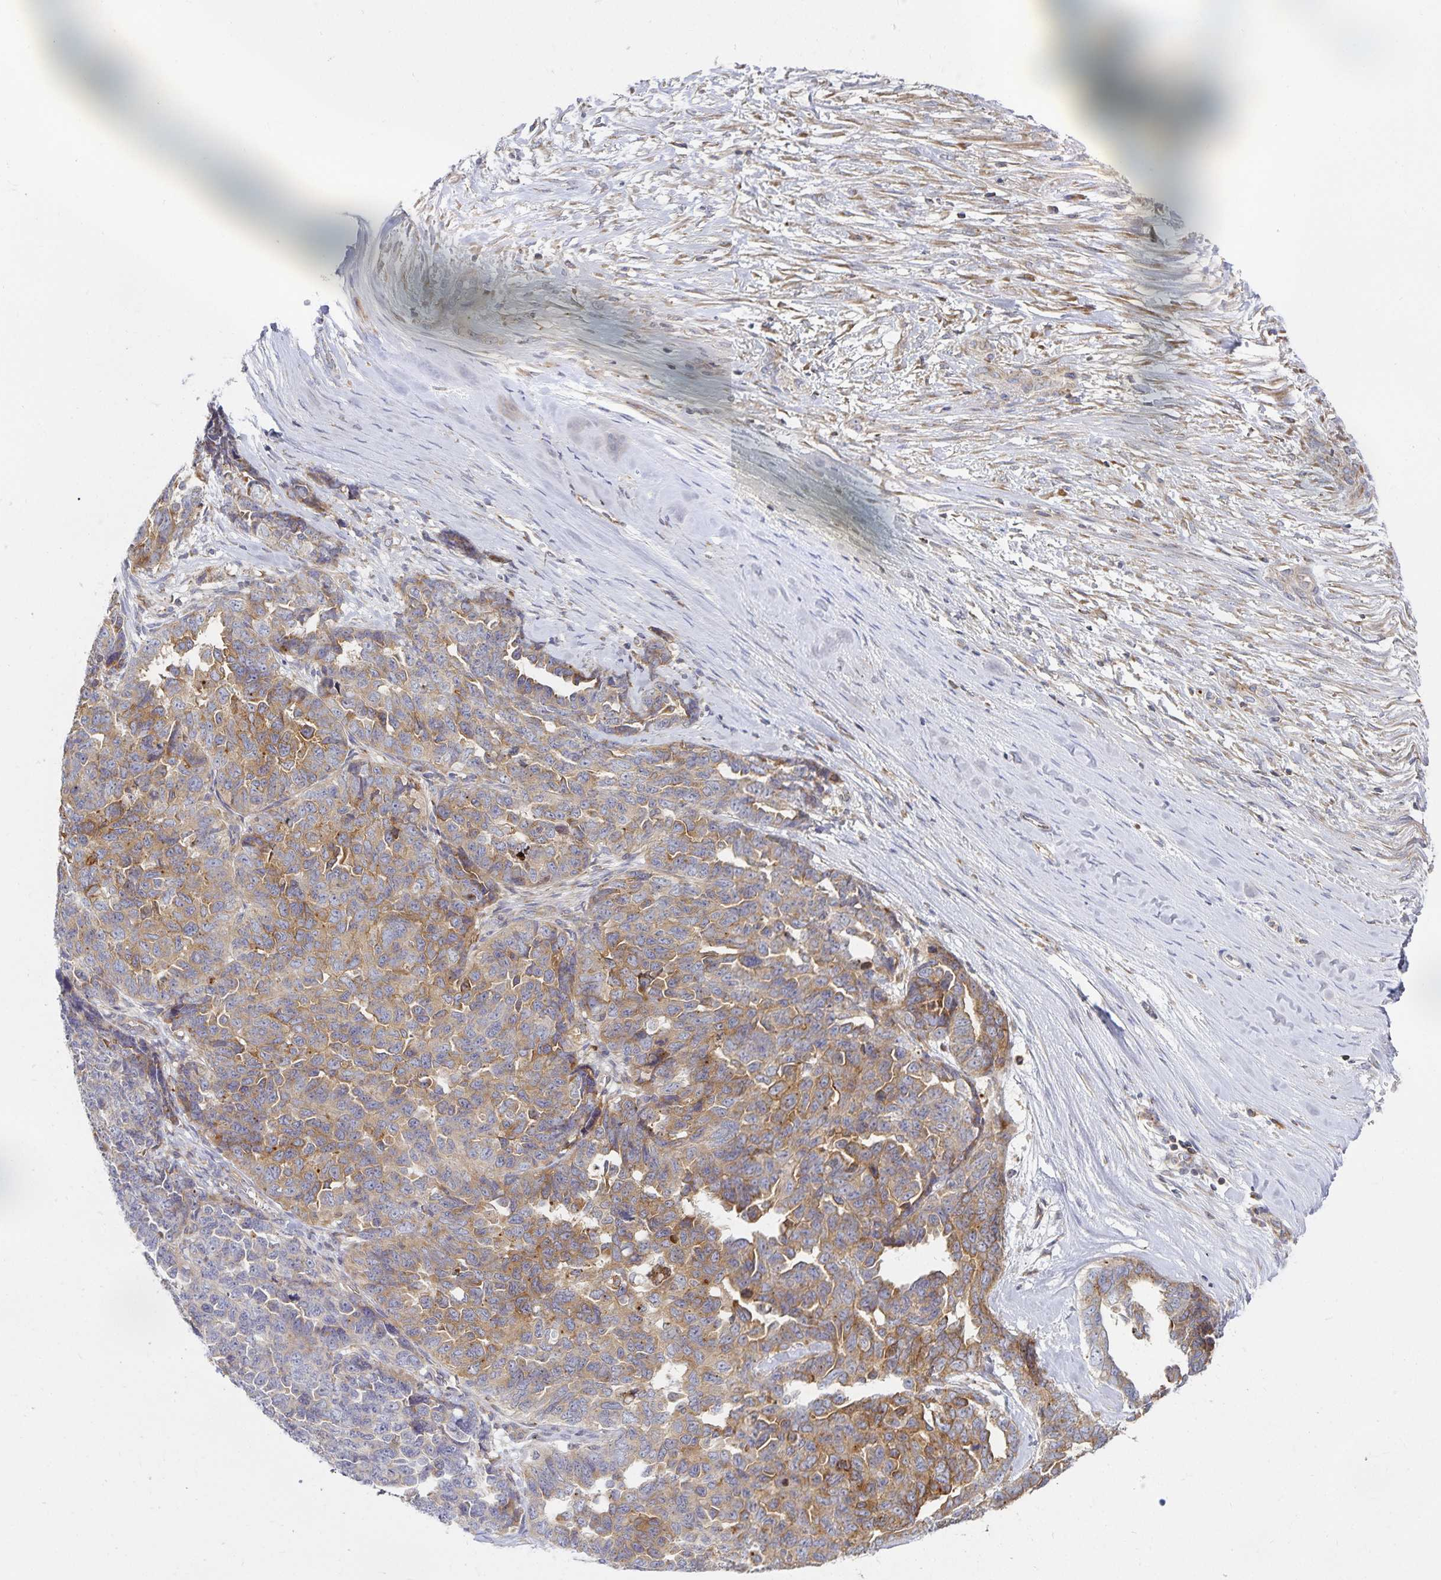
{"staining": {"intensity": "weak", "quantity": ">75%", "location": "cytoplasmic/membranous"}, "tissue": "ovarian cancer", "cell_type": "Tumor cells", "image_type": "cancer", "snomed": [{"axis": "morphology", "description": "Cystadenocarcinoma, serous, NOS"}, {"axis": "topography", "description": "Ovary"}], "caption": "A high-resolution photomicrograph shows IHC staining of ovarian cancer, which shows weak cytoplasmic/membranous expression in approximately >75% of tumor cells. Nuclei are stained in blue.", "gene": "NOMO1", "patient": {"sex": "female", "age": 69}}